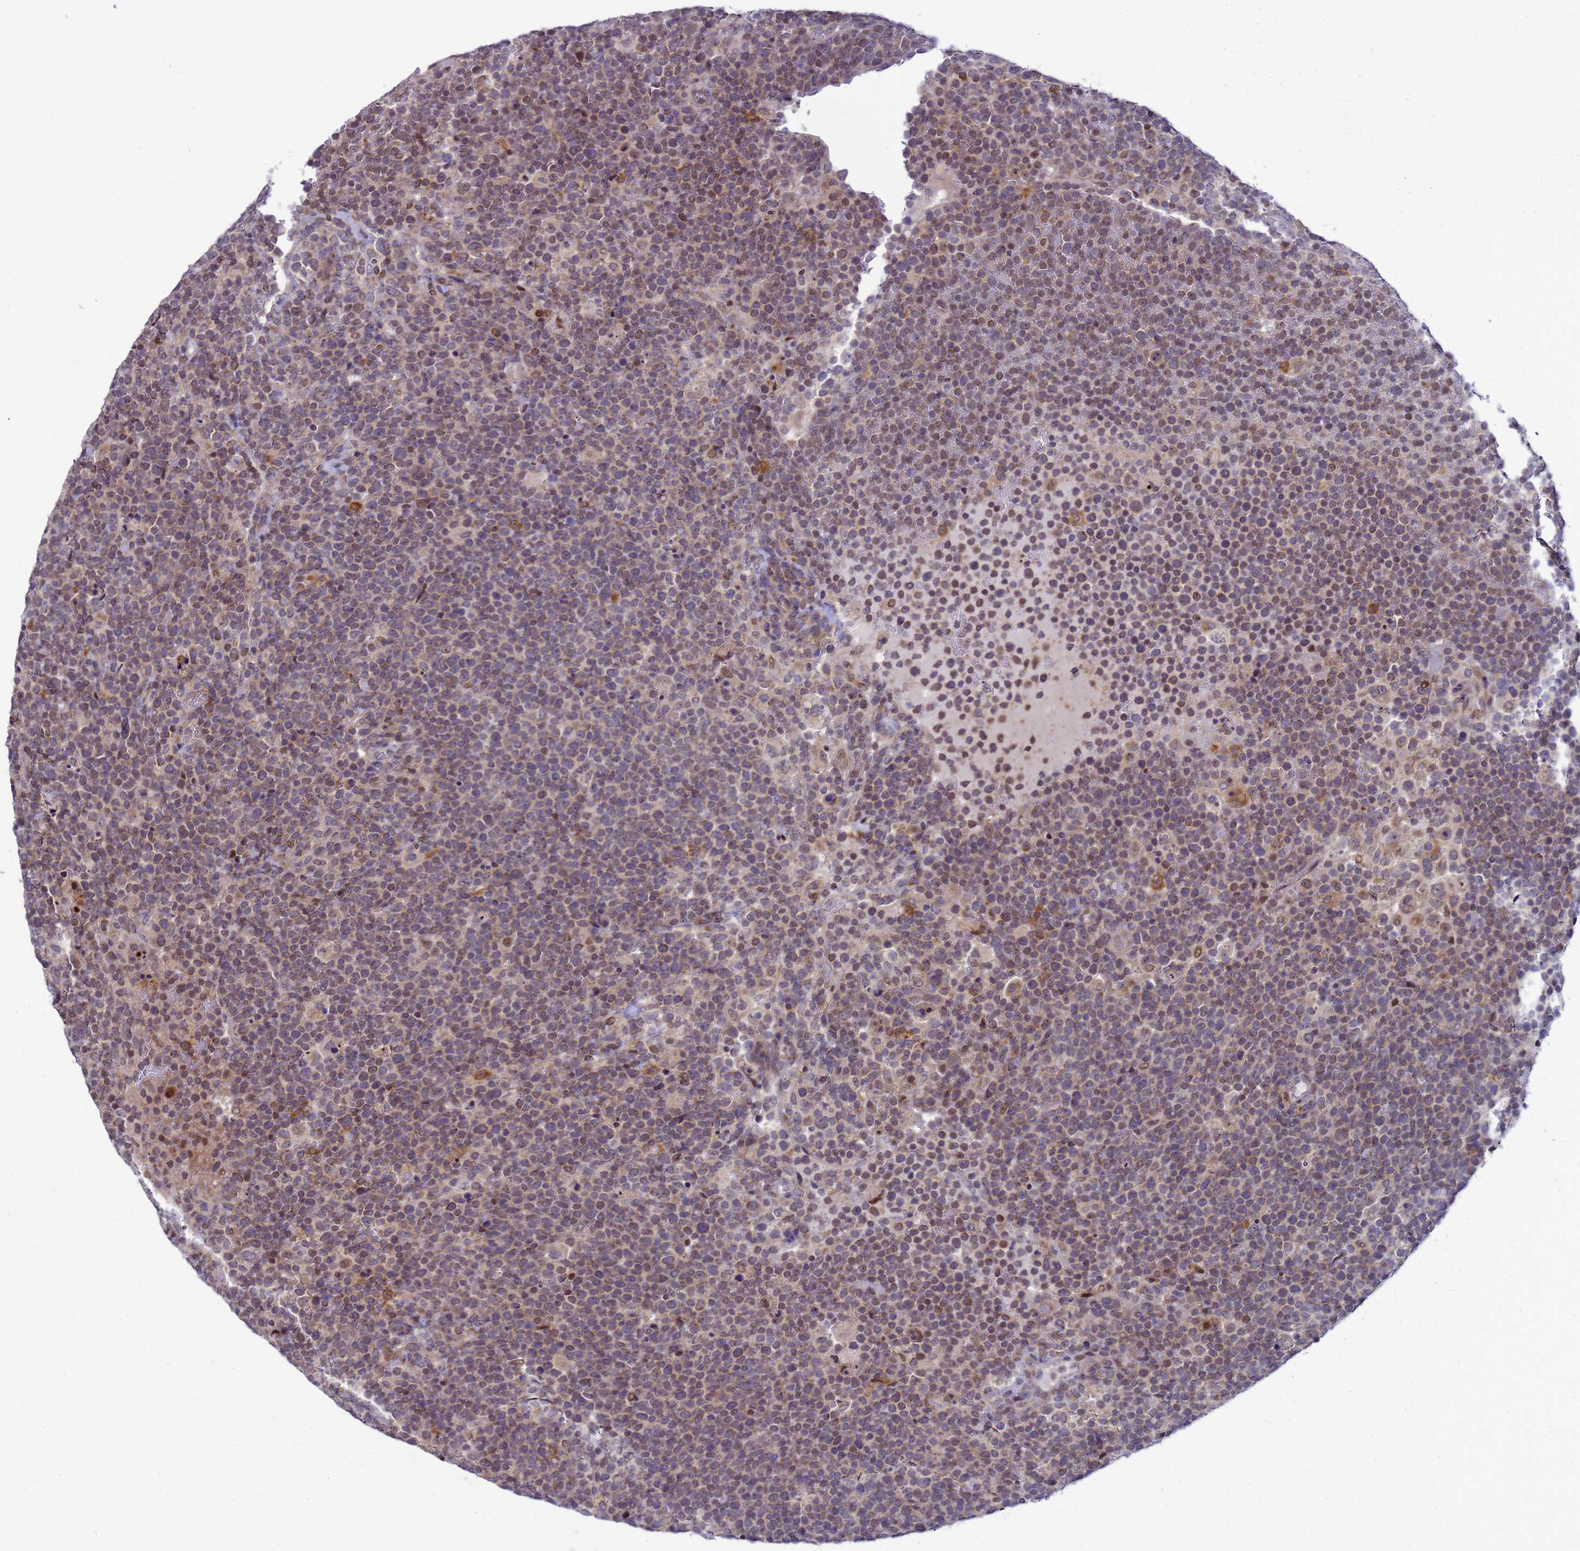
{"staining": {"intensity": "weak", "quantity": ">75%", "location": "cytoplasmic/membranous"}, "tissue": "lymphoma", "cell_type": "Tumor cells", "image_type": "cancer", "snomed": [{"axis": "morphology", "description": "Malignant lymphoma, non-Hodgkin's type, High grade"}, {"axis": "topography", "description": "Lymph node"}], "caption": "Protein analysis of malignant lymphoma, non-Hodgkin's type (high-grade) tissue reveals weak cytoplasmic/membranous positivity in approximately >75% of tumor cells.", "gene": "C12orf43", "patient": {"sex": "male", "age": 61}}